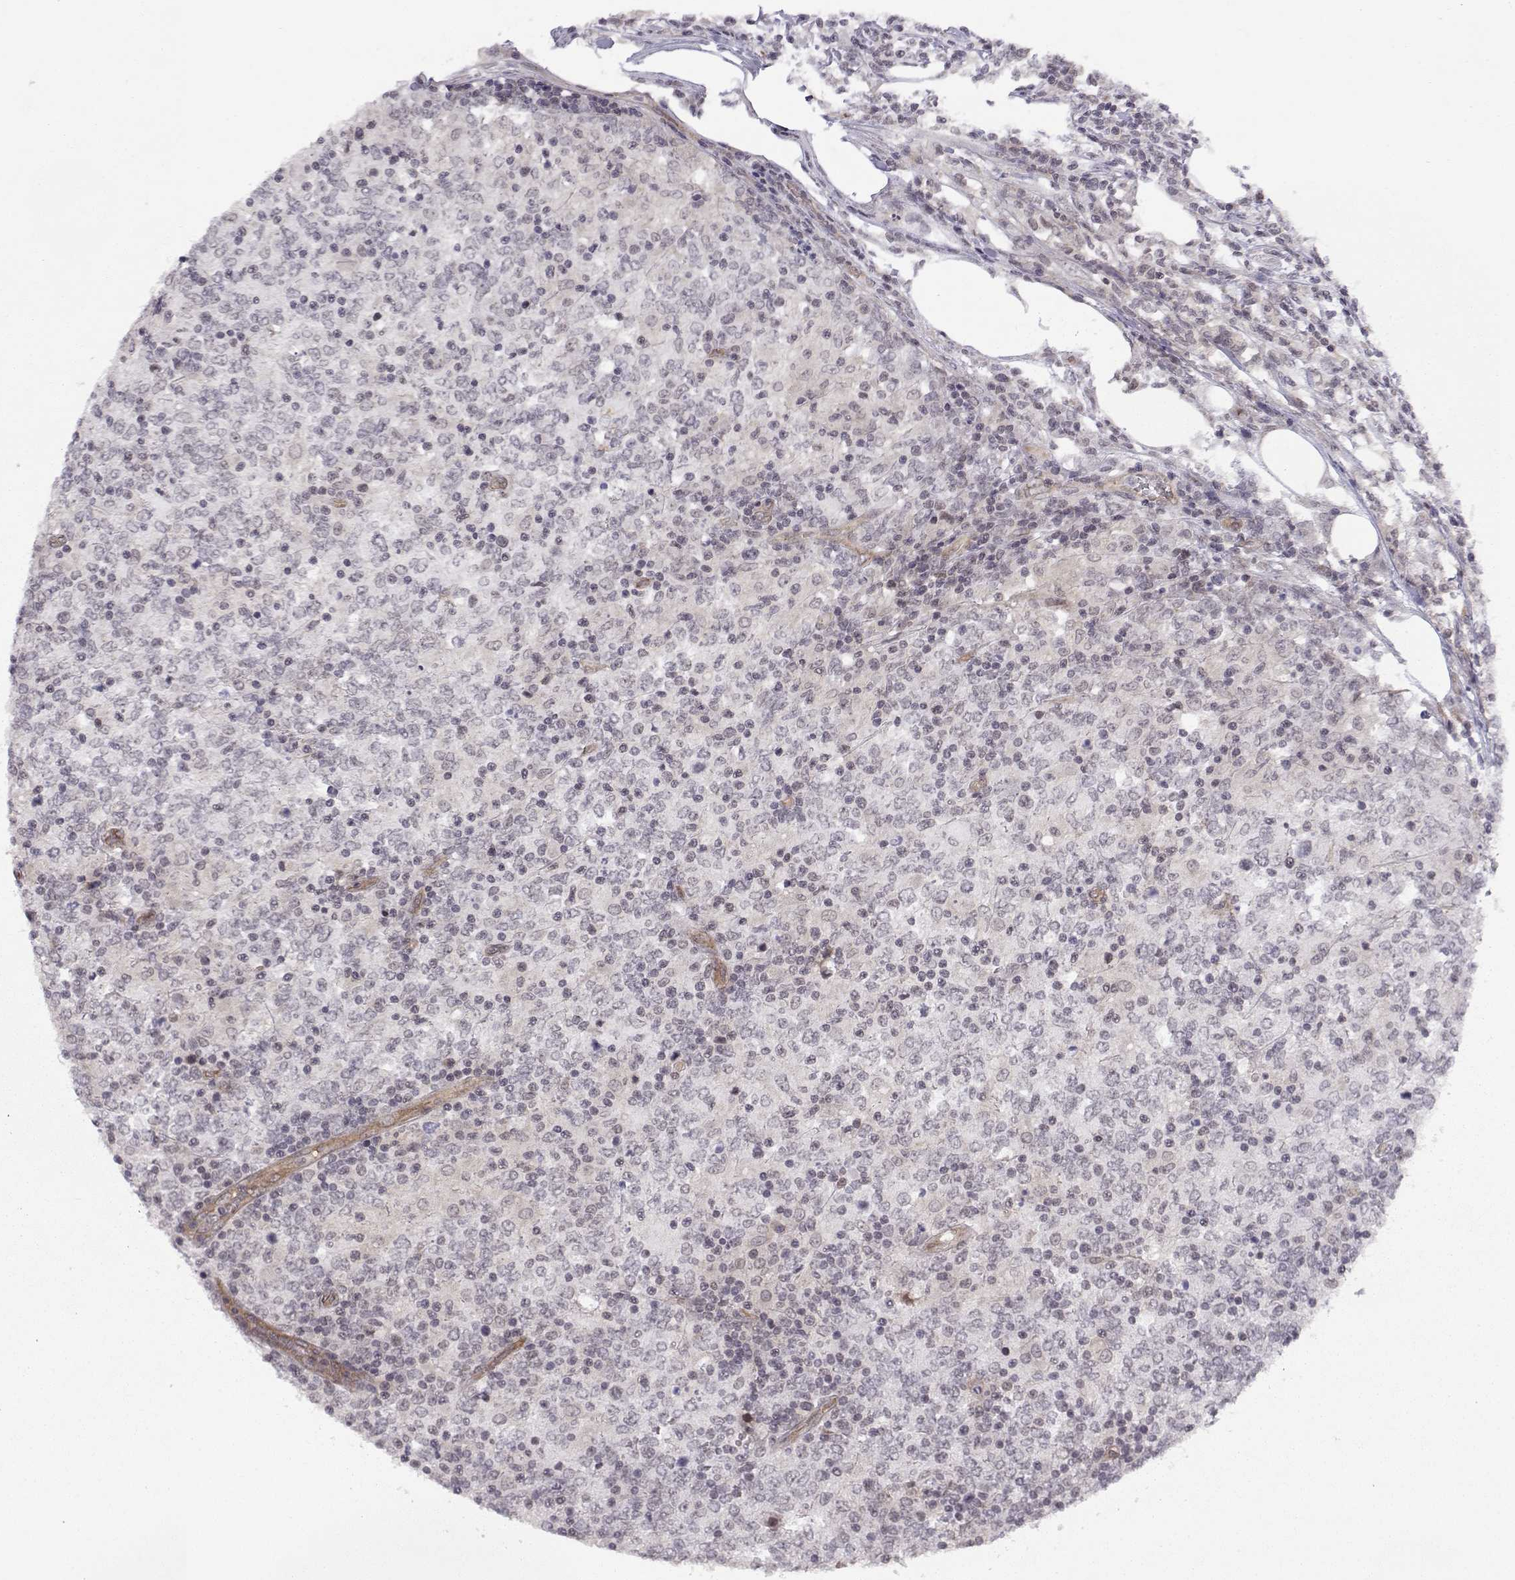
{"staining": {"intensity": "negative", "quantity": "none", "location": "none"}, "tissue": "lymphoma", "cell_type": "Tumor cells", "image_type": "cancer", "snomed": [{"axis": "morphology", "description": "Malignant lymphoma, non-Hodgkin's type, High grade"}, {"axis": "topography", "description": "Lymph node"}], "caption": "The image displays no significant expression in tumor cells of lymphoma. The staining is performed using DAB brown chromogen with nuclei counter-stained in using hematoxylin.", "gene": "KIF13B", "patient": {"sex": "female", "age": 84}}